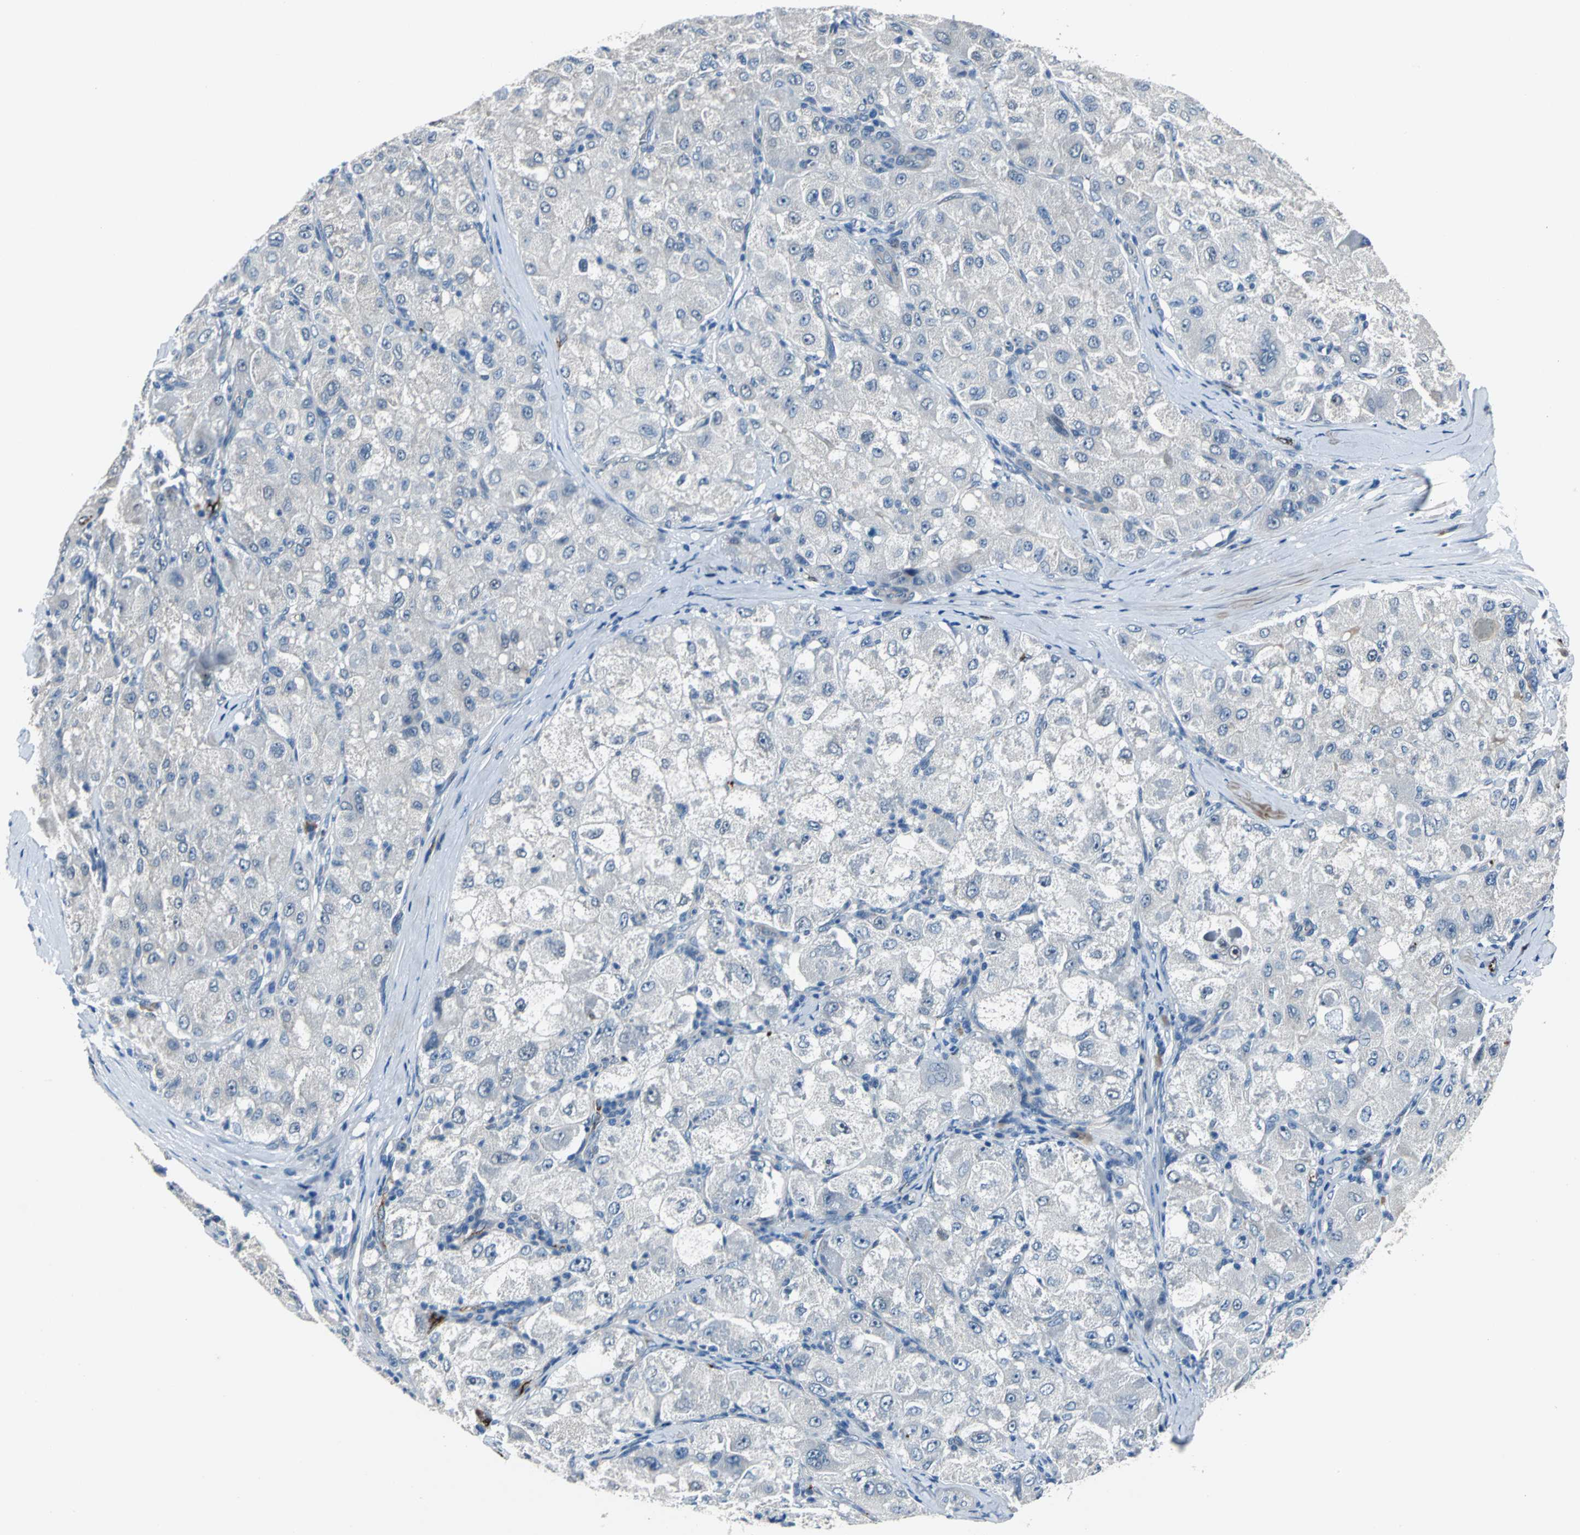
{"staining": {"intensity": "negative", "quantity": "none", "location": "none"}, "tissue": "liver cancer", "cell_type": "Tumor cells", "image_type": "cancer", "snomed": [{"axis": "morphology", "description": "Carcinoma, Hepatocellular, NOS"}, {"axis": "topography", "description": "Liver"}], "caption": "IHC photomicrograph of neoplastic tissue: human liver hepatocellular carcinoma stained with DAB (3,3'-diaminobenzidine) displays no significant protein staining in tumor cells.", "gene": "SELP", "patient": {"sex": "male", "age": 80}}